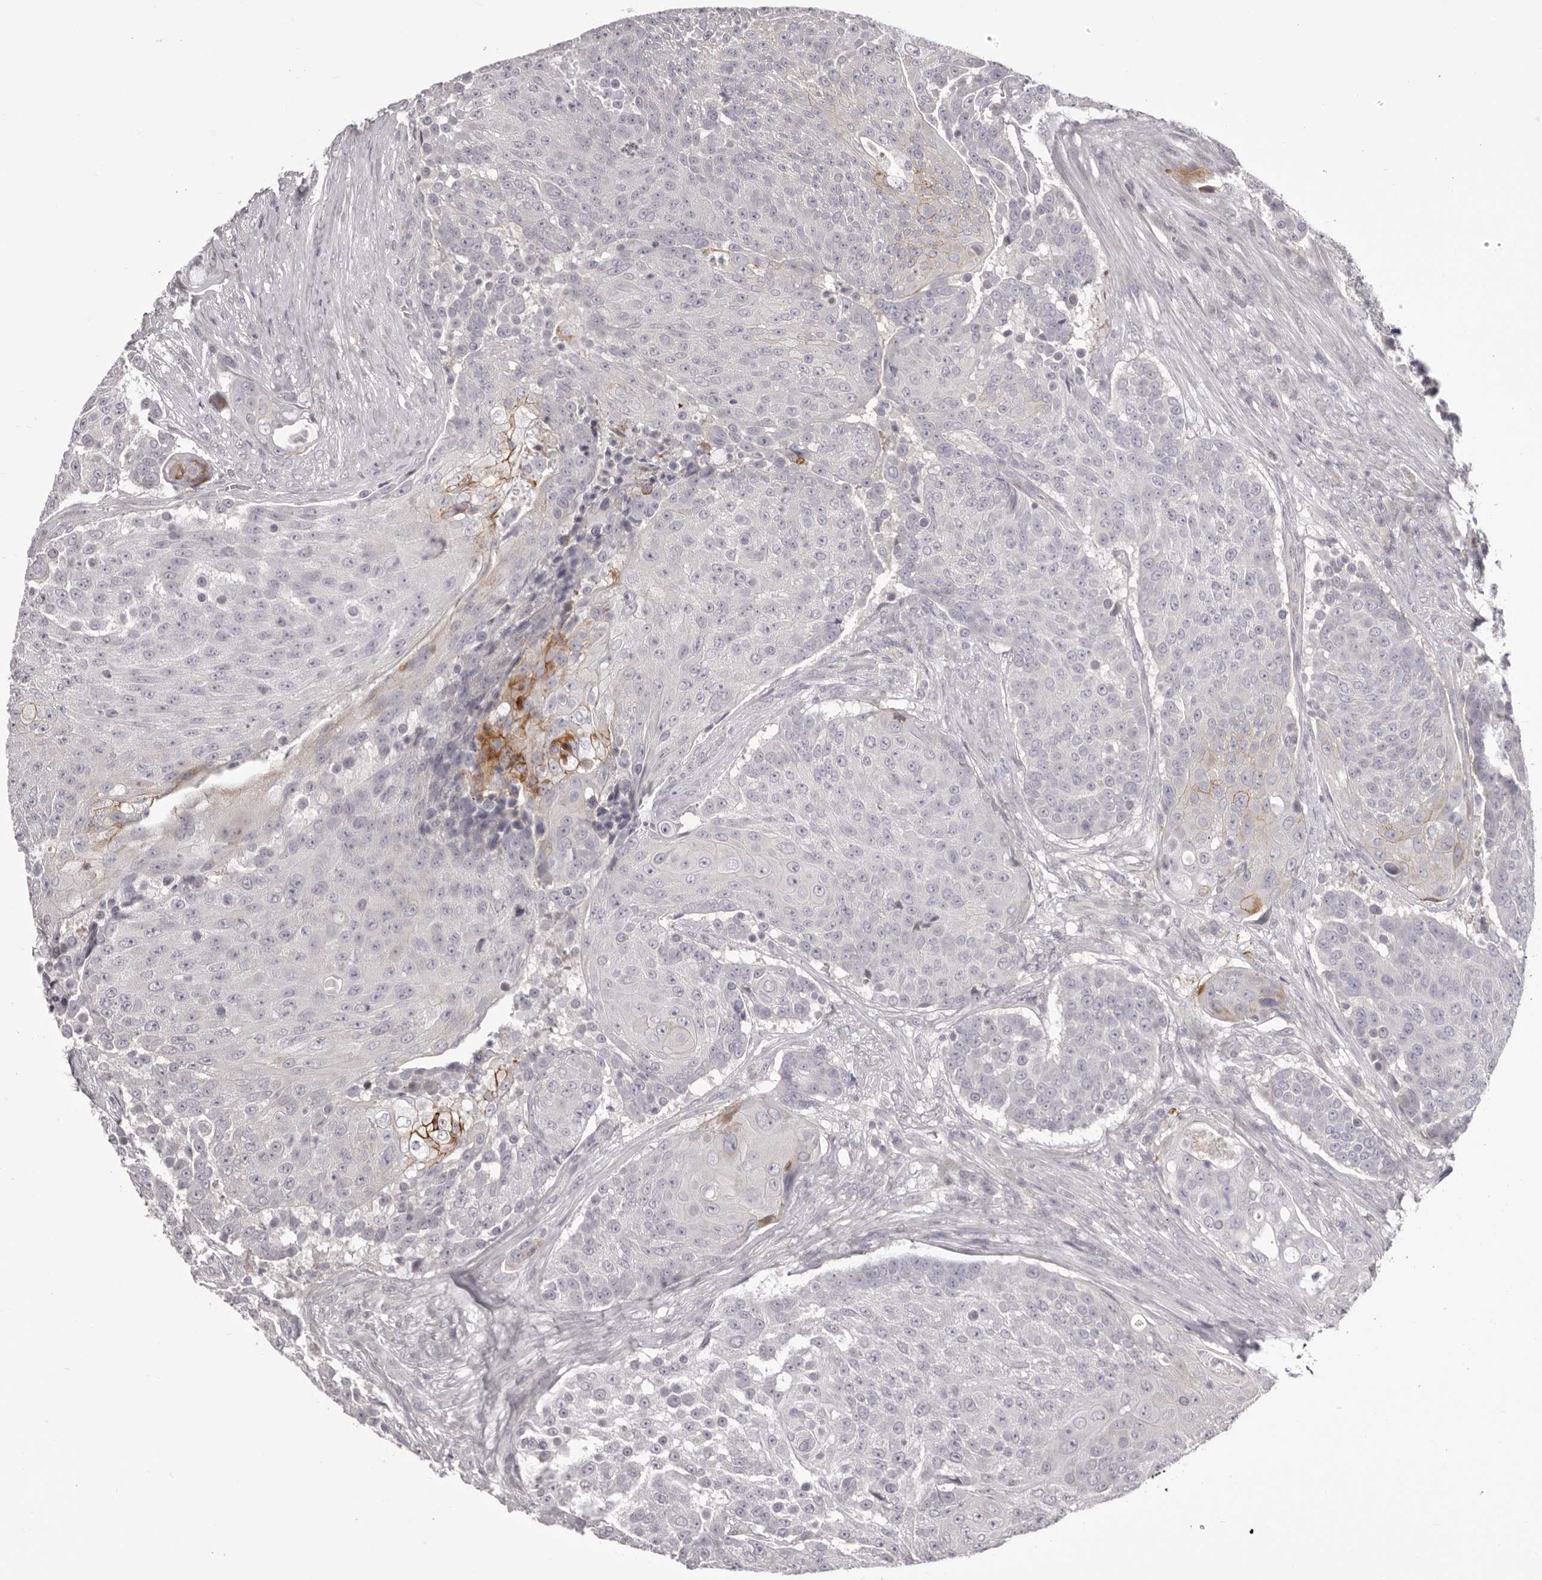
{"staining": {"intensity": "moderate", "quantity": "<25%", "location": "cytoplasmic/membranous"}, "tissue": "urothelial cancer", "cell_type": "Tumor cells", "image_type": "cancer", "snomed": [{"axis": "morphology", "description": "Urothelial carcinoma, High grade"}, {"axis": "topography", "description": "Urinary bladder"}], "caption": "Protein expression by immunohistochemistry demonstrates moderate cytoplasmic/membranous positivity in about <25% of tumor cells in urothelial carcinoma (high-grade).", "gene": "OTUD3", "patient": {"sex": "female", "age": 63}}